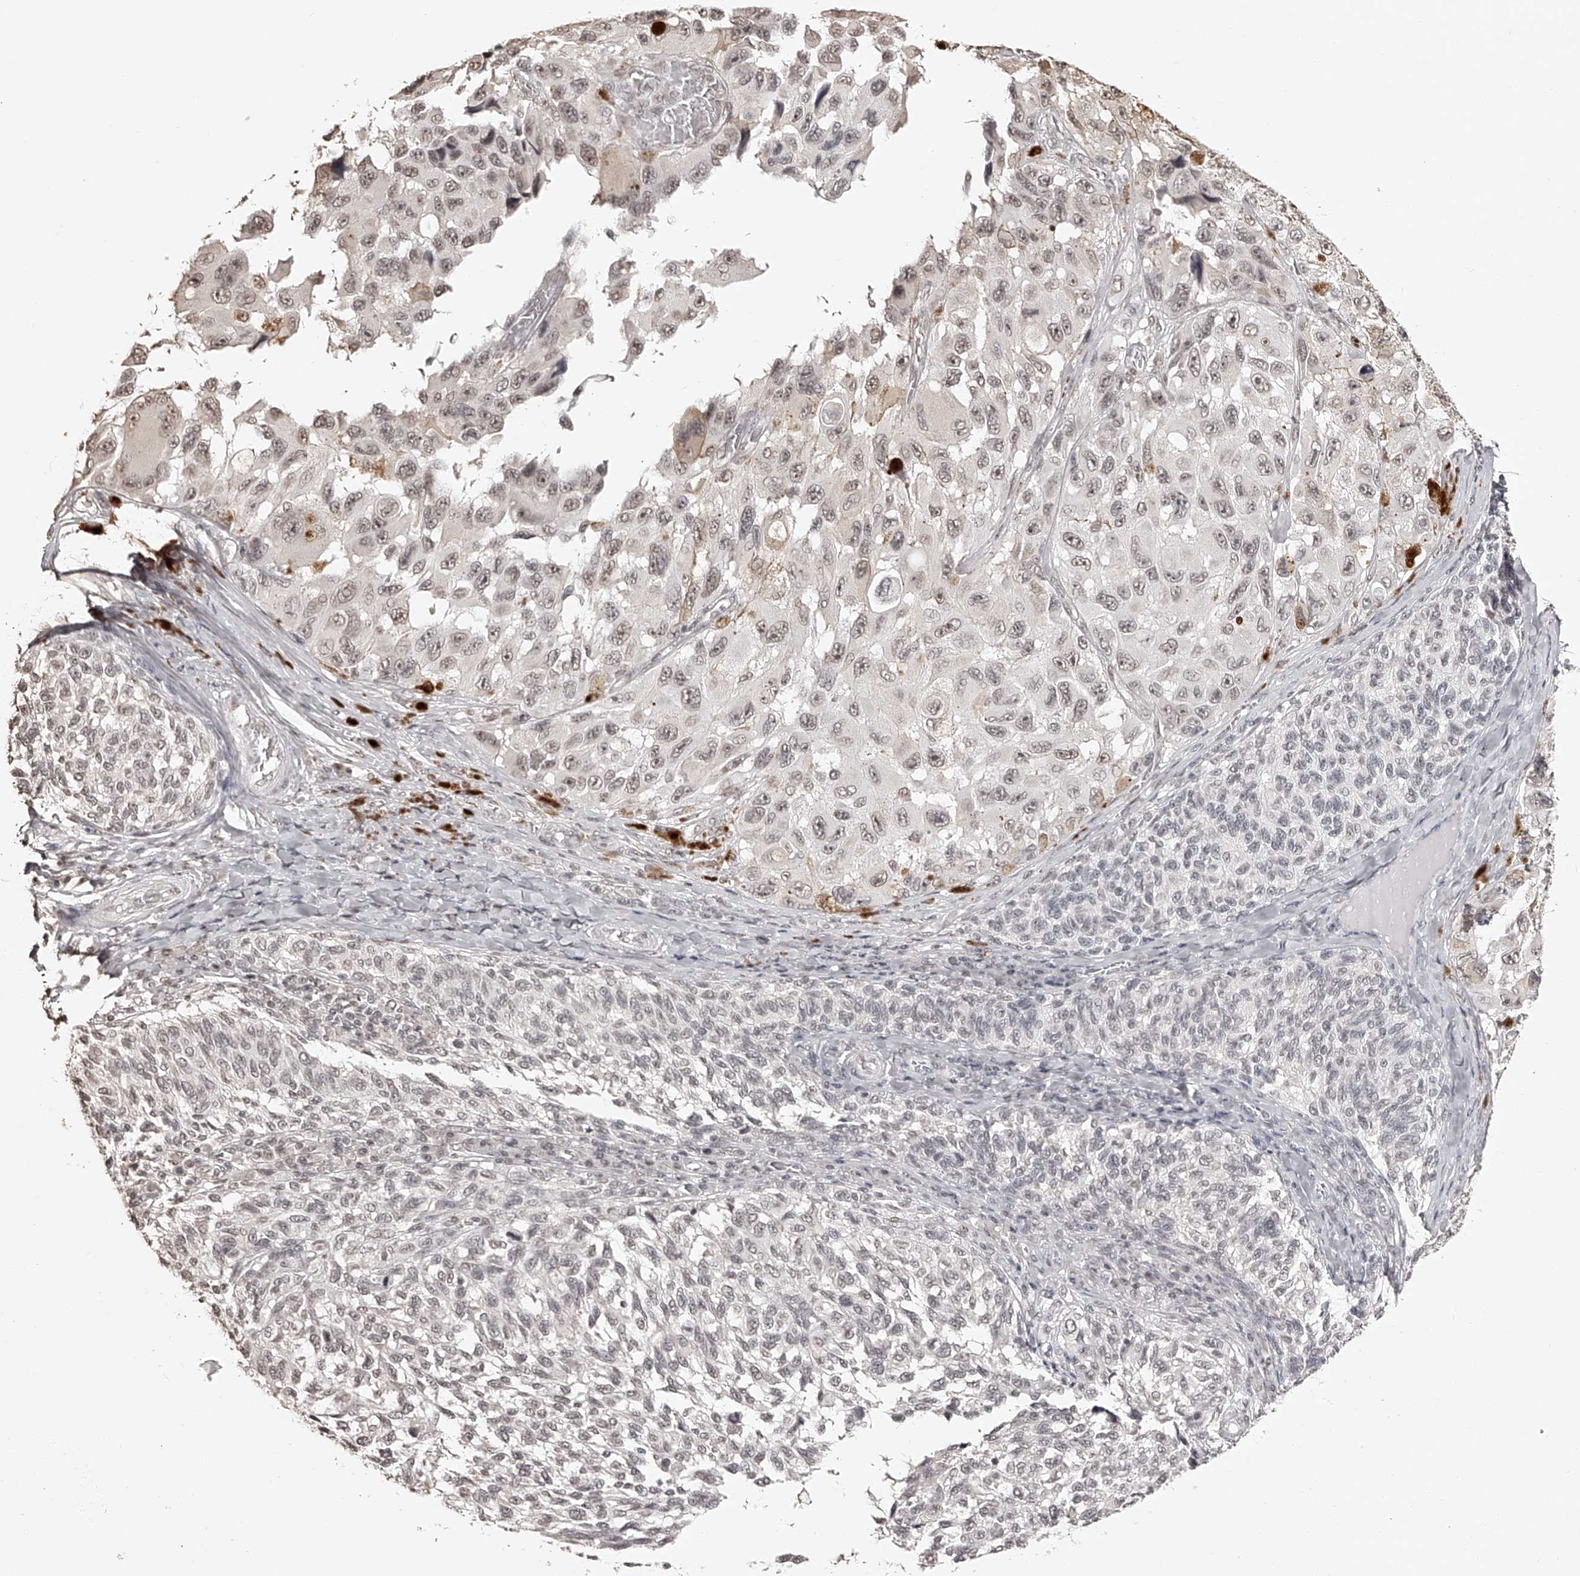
{"staining": {"intensity": "weak", "quantity": ">75%", "location": "nuclear"}, "tissue": "melanoma", "cell_type": "Tumor cells", "image_type": "cancer", "snomed": [{"axis": "morphology", "description": "Malignant melanoma, NOS"}, {"axis": "topography", "description": "Skin"}], "caption": "There is low levels of weak nuclear positivity in tumor cells of melanoma, as demonstrated by immunohistochemical staining (brown color).", "gene": "ZNF503", "patient": {"sex": "female", "age": 73}}